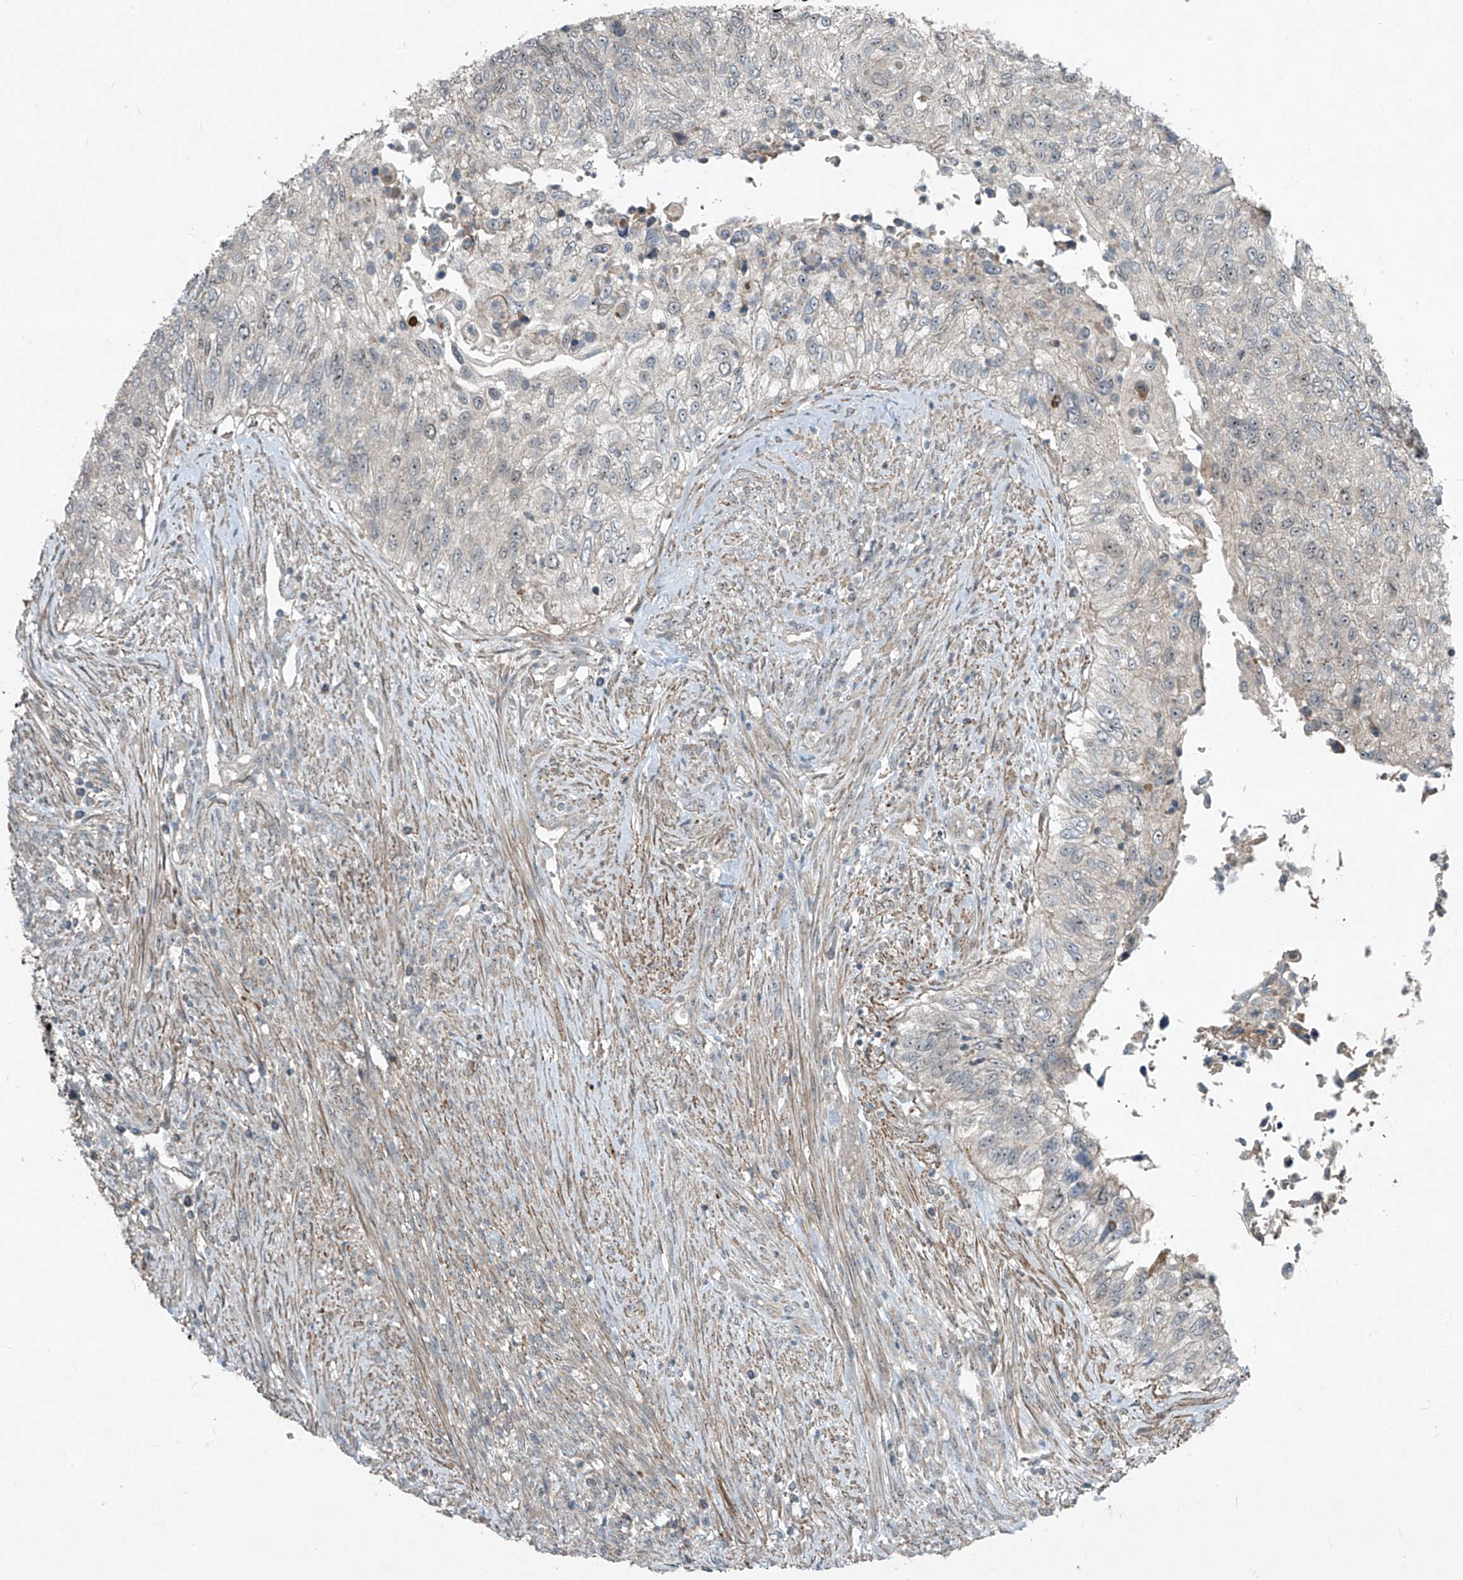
{"staining": {"intensity": "negative", "quantity": "none", "location": "none"}, "tissue": "urothelial cancer", "cell_type": "Tumor cells", "image_type": "cancer", "snomed": [{"axis": "morphology", "description": "Urothelial carcinoma, High grade"}, {"axis": "topography", "description": "Urinary bladder"}], "caption": "The histopathology image shows no significant staining in tumor cells of urothelial cancer.", "gene": "PPCS", "patient": {"sex": "female", "age": 60}}